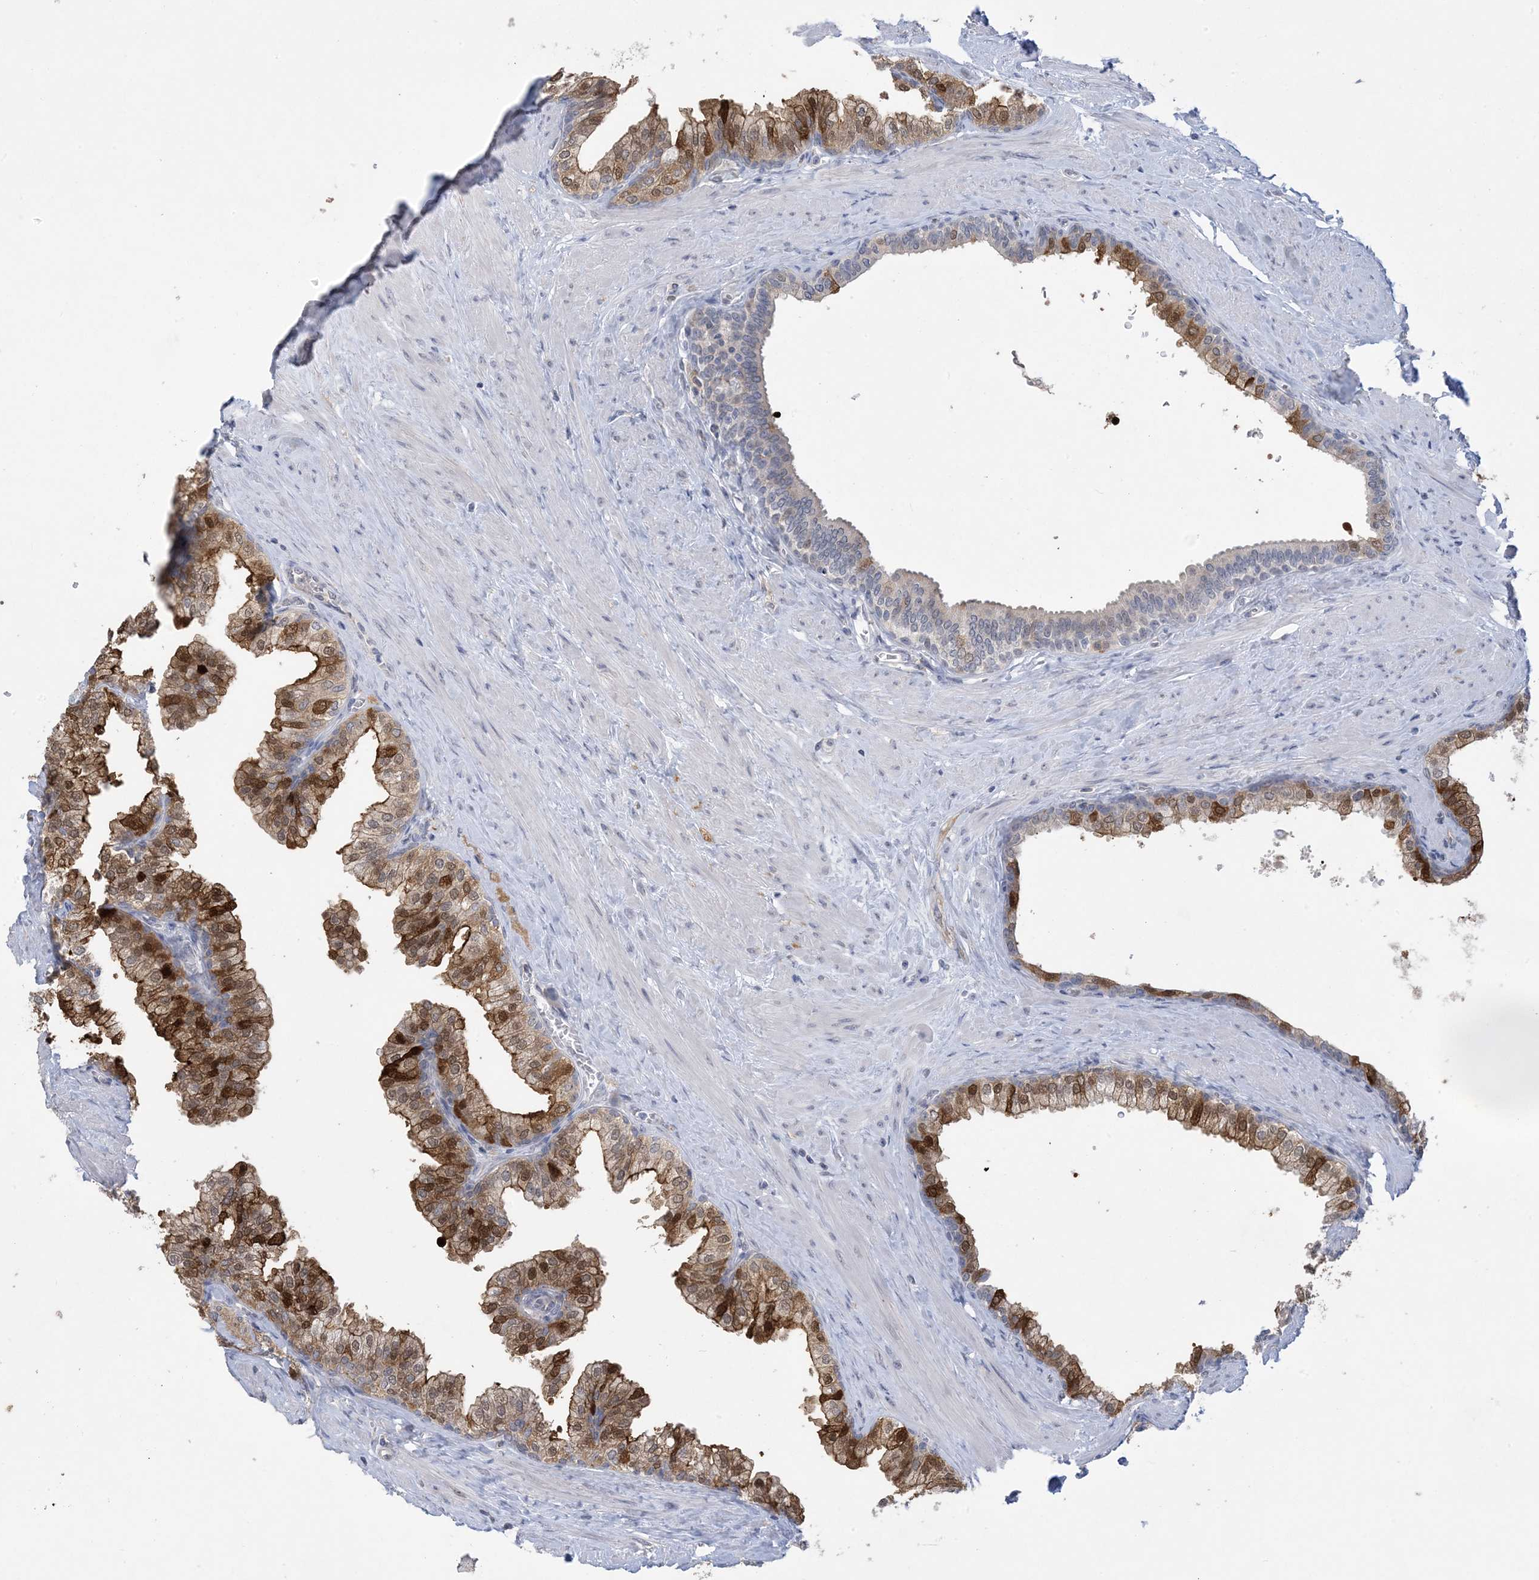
{"staining": {"intensity": "strong", "quantity": ">75%", "location": "cytoplasmic/membranous"}, "tissue": "prostate", "cell_type": "Glandular cells", "image_type": "normal", "snomed": [{"axis": "morphology", "description": "Normal tissue, NOS"}, {"axis": "morphology", "description": "Urothelial carcinoma, Low grade"}, {"axis": "topography", "description": "Urinary bladder"}, {"axis": "topography", "description": "Prostate"}], "caption": "The immunohistochemical stain highlights strong cytoplasmic/membranous positivity in glandular cells of normal prostate.", "gene": "HMGCS1", "patient": {"sex": "male", "age": 60}}